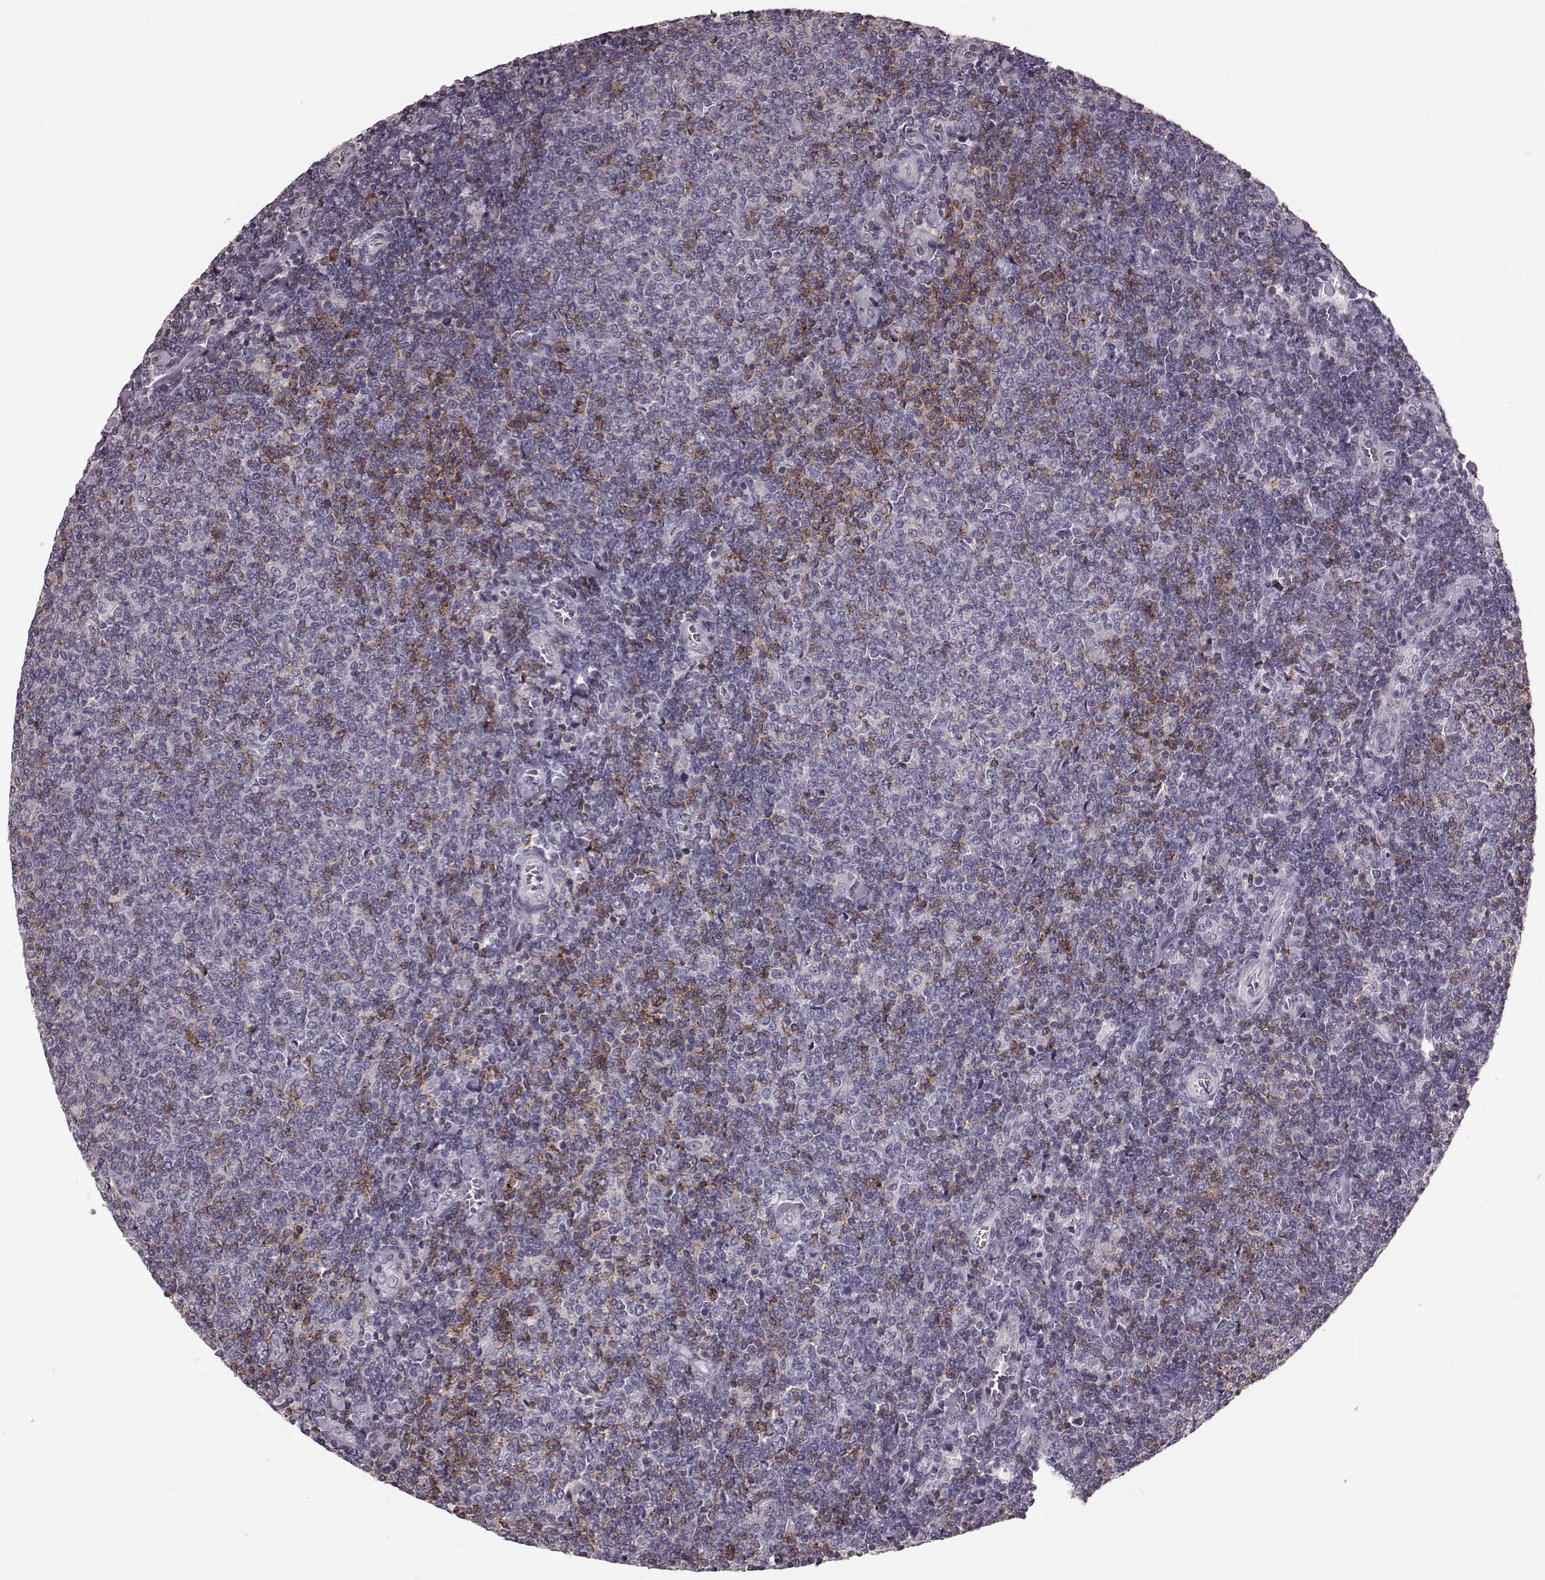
{"staining": {"intensity": "negative", "quantity": "none", "location": "none"}, "tissue": "lymphoma", "cell_type": "Tumor cells", "image_type": "cancer", "snomed": [{"axis": "morphology", "description": "Malignant lymphoma, non-Hodgkin's type, Low grade"}, {"axis": "topography", "description": "Lymph node"}], "caption": "Human lymphoma stained for a protein using IHC shows no expression in tumor cells.", "gene": "CD28", "patient": {"sex": "male", "age": 52}}